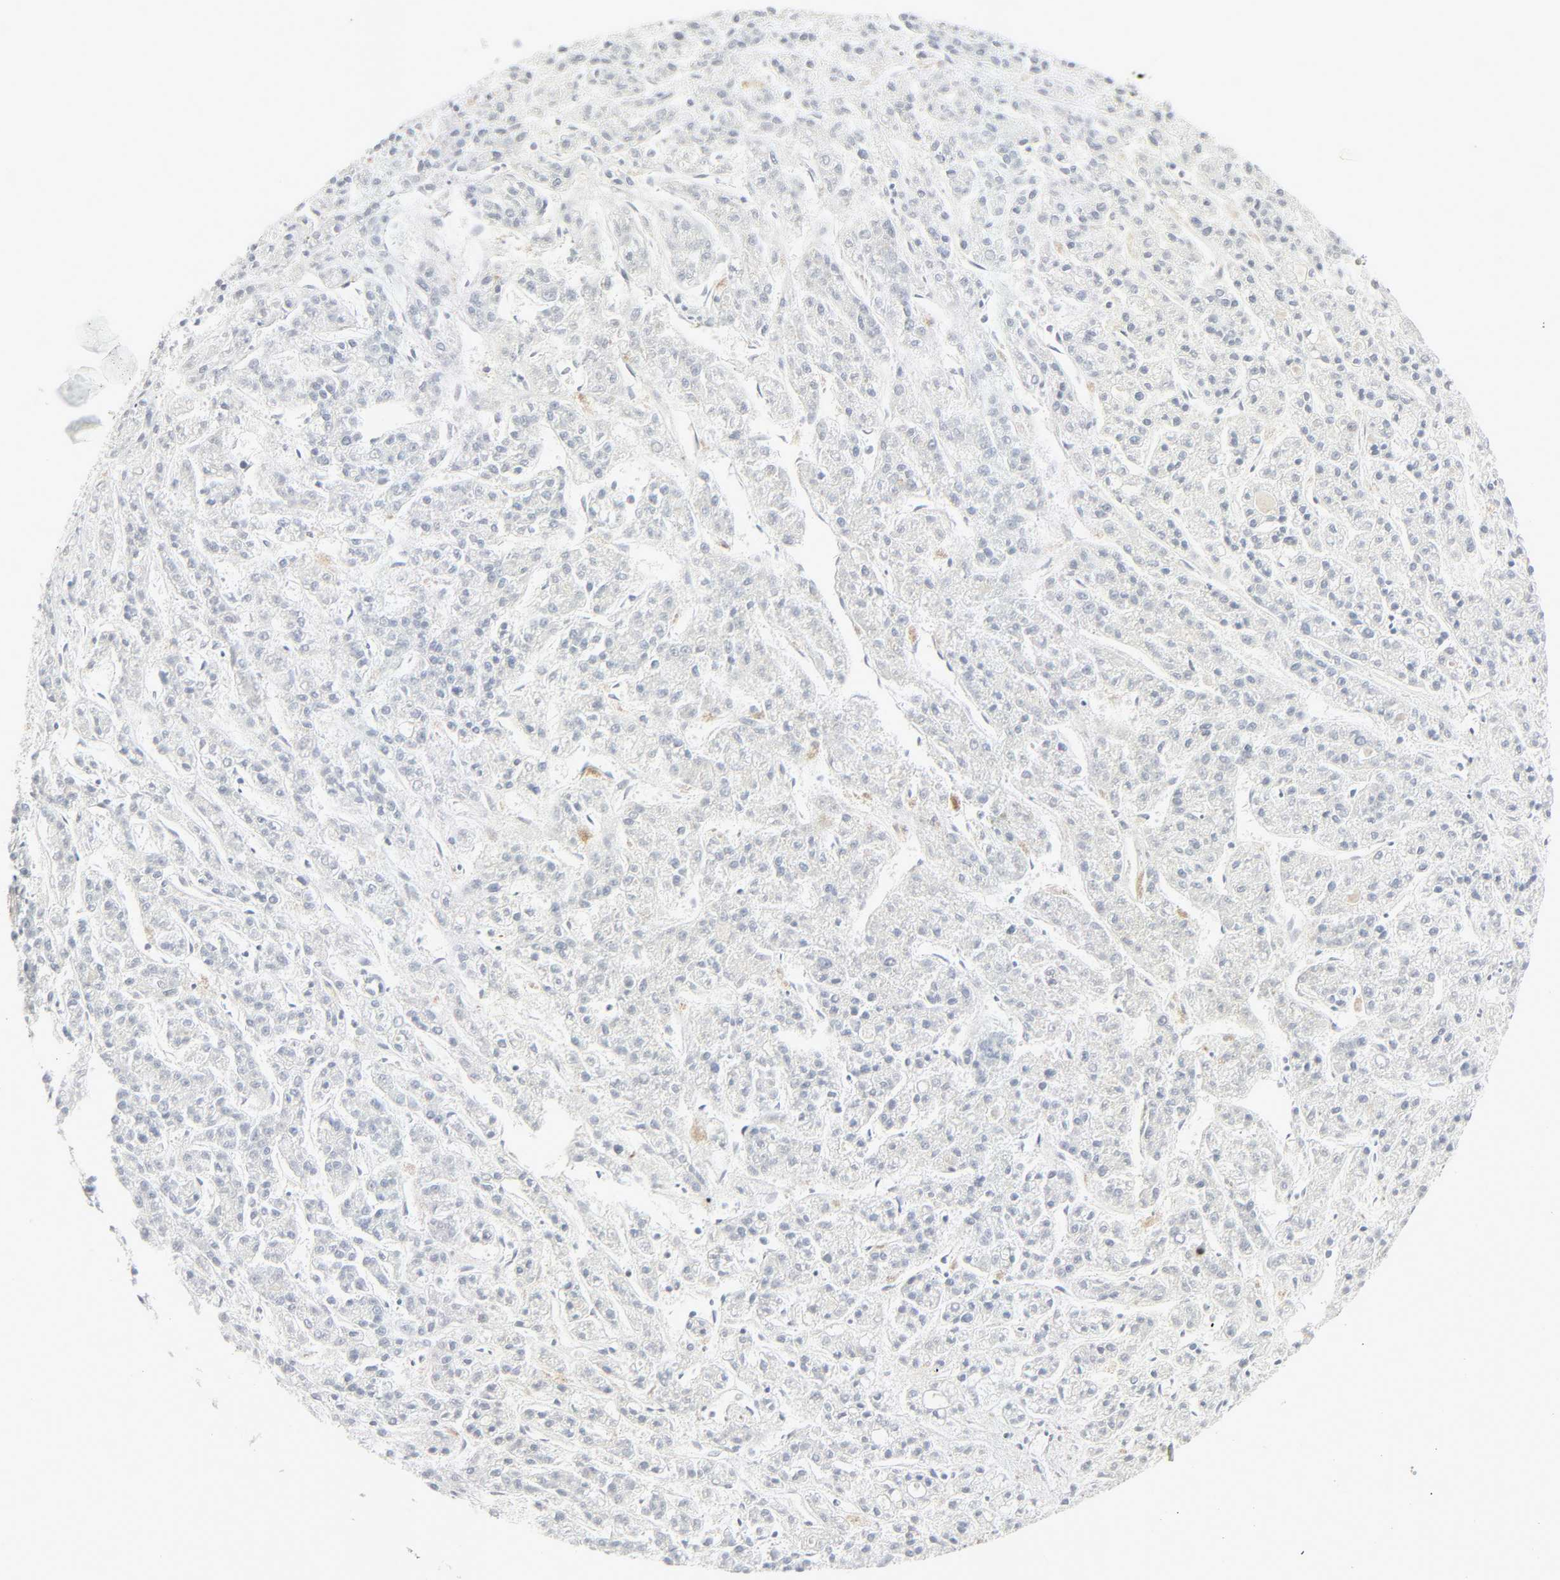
{"staining": {"intensity": "negative", "quantity": "none", "location": "none"}, "tissue": "liver cancer", "cell_type": "Tumor cells", "image_type": "cancer", "snomed": [{"axis": "morphology", "description": "Carcinoma, Hepatocellular, NOS"}, {"axis": "topography", "description": "Liver"}], "caption": "An immunohistochemistry (IHC) micrograph of hepatocellular carcinoma (liver) is shown. There is no staining in tumor cells of hepatocellular carcinoma (liver).", "gene": "ZBTB16", "patient": {"sex": "male", "age": 70}}